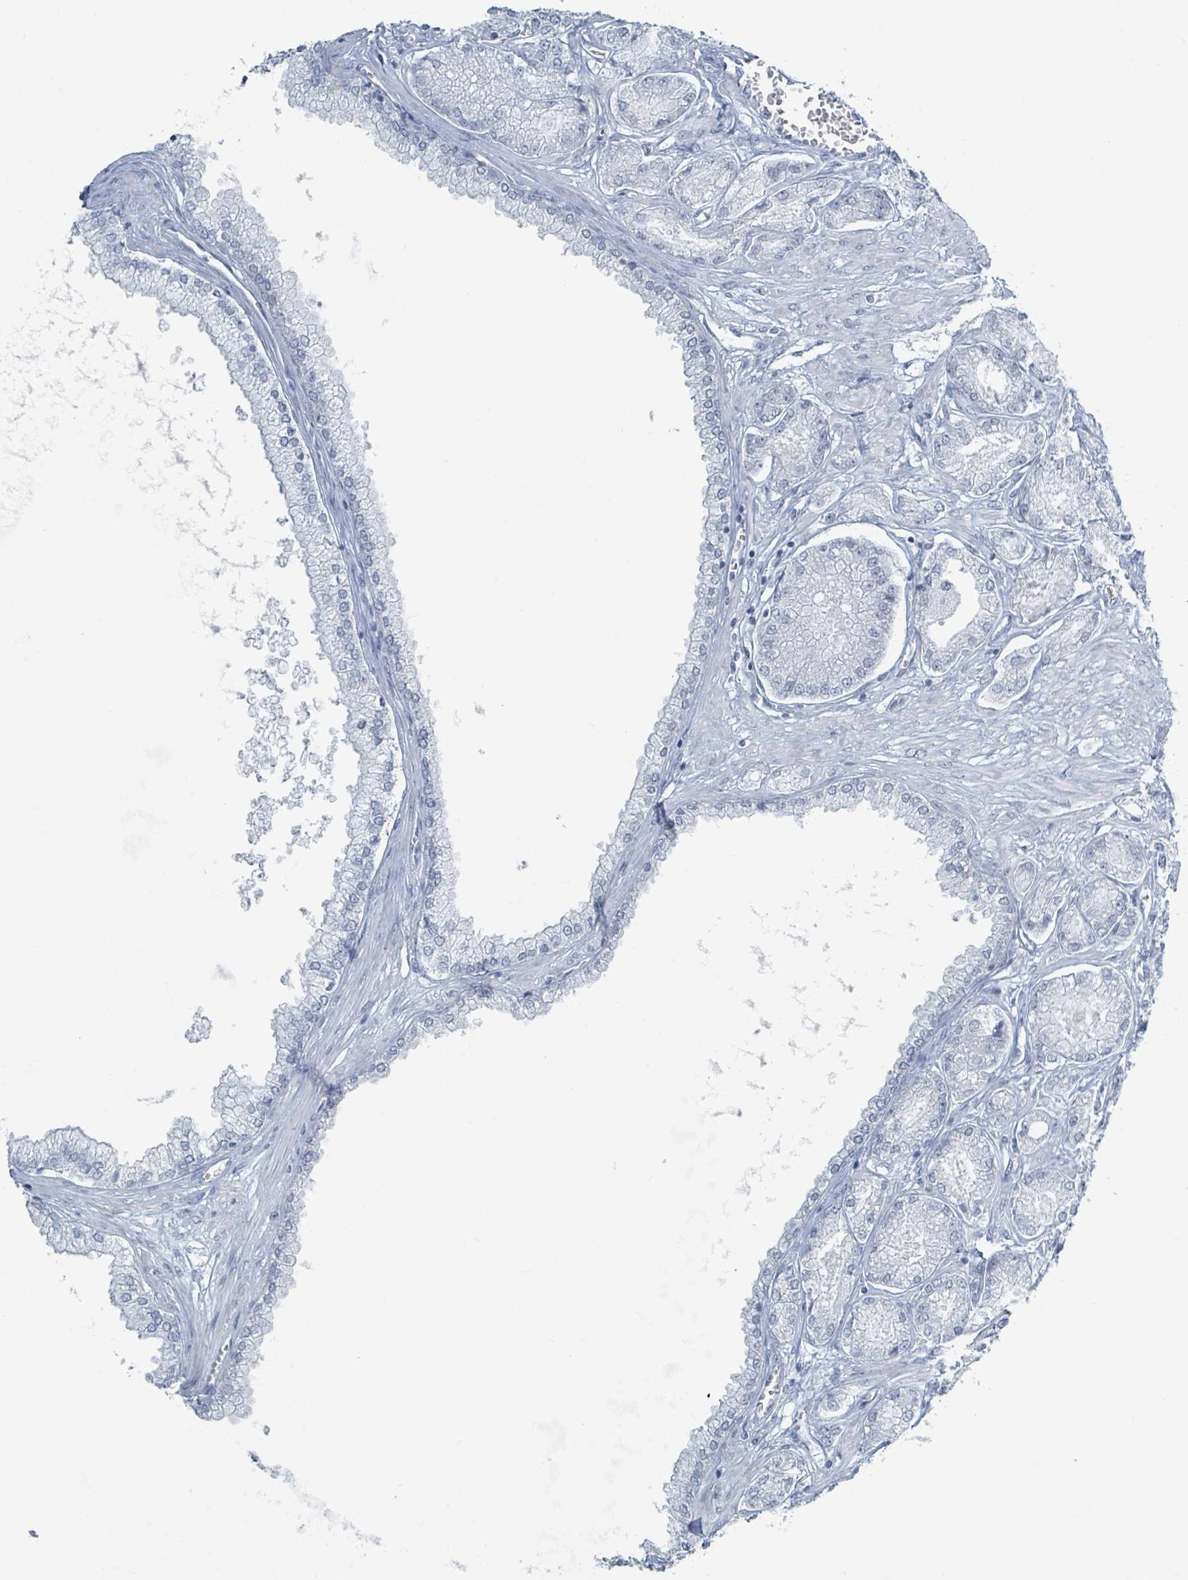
{"staining": {"intensity": "negative", "quantity": "none", "location": "none"}, "tissue": "prostate cancer", "cell_type": "Tumor cells", "image_type": "cancer", "snomed": [{"axis": "morphology", "description": "Adenocarcinoma, NOS"}, {"axis": "topography", "description": "Prostate and seminal vesicle, NOS"}], "caption": "An immunohistochemistry (IHC) image of prostate adenocarcinoma is shown. There is no staining in tumor cells of prostate adenocarcinoma.", "gene": "GPR15LG", "patient": {"sex": "male", "age": 76}}